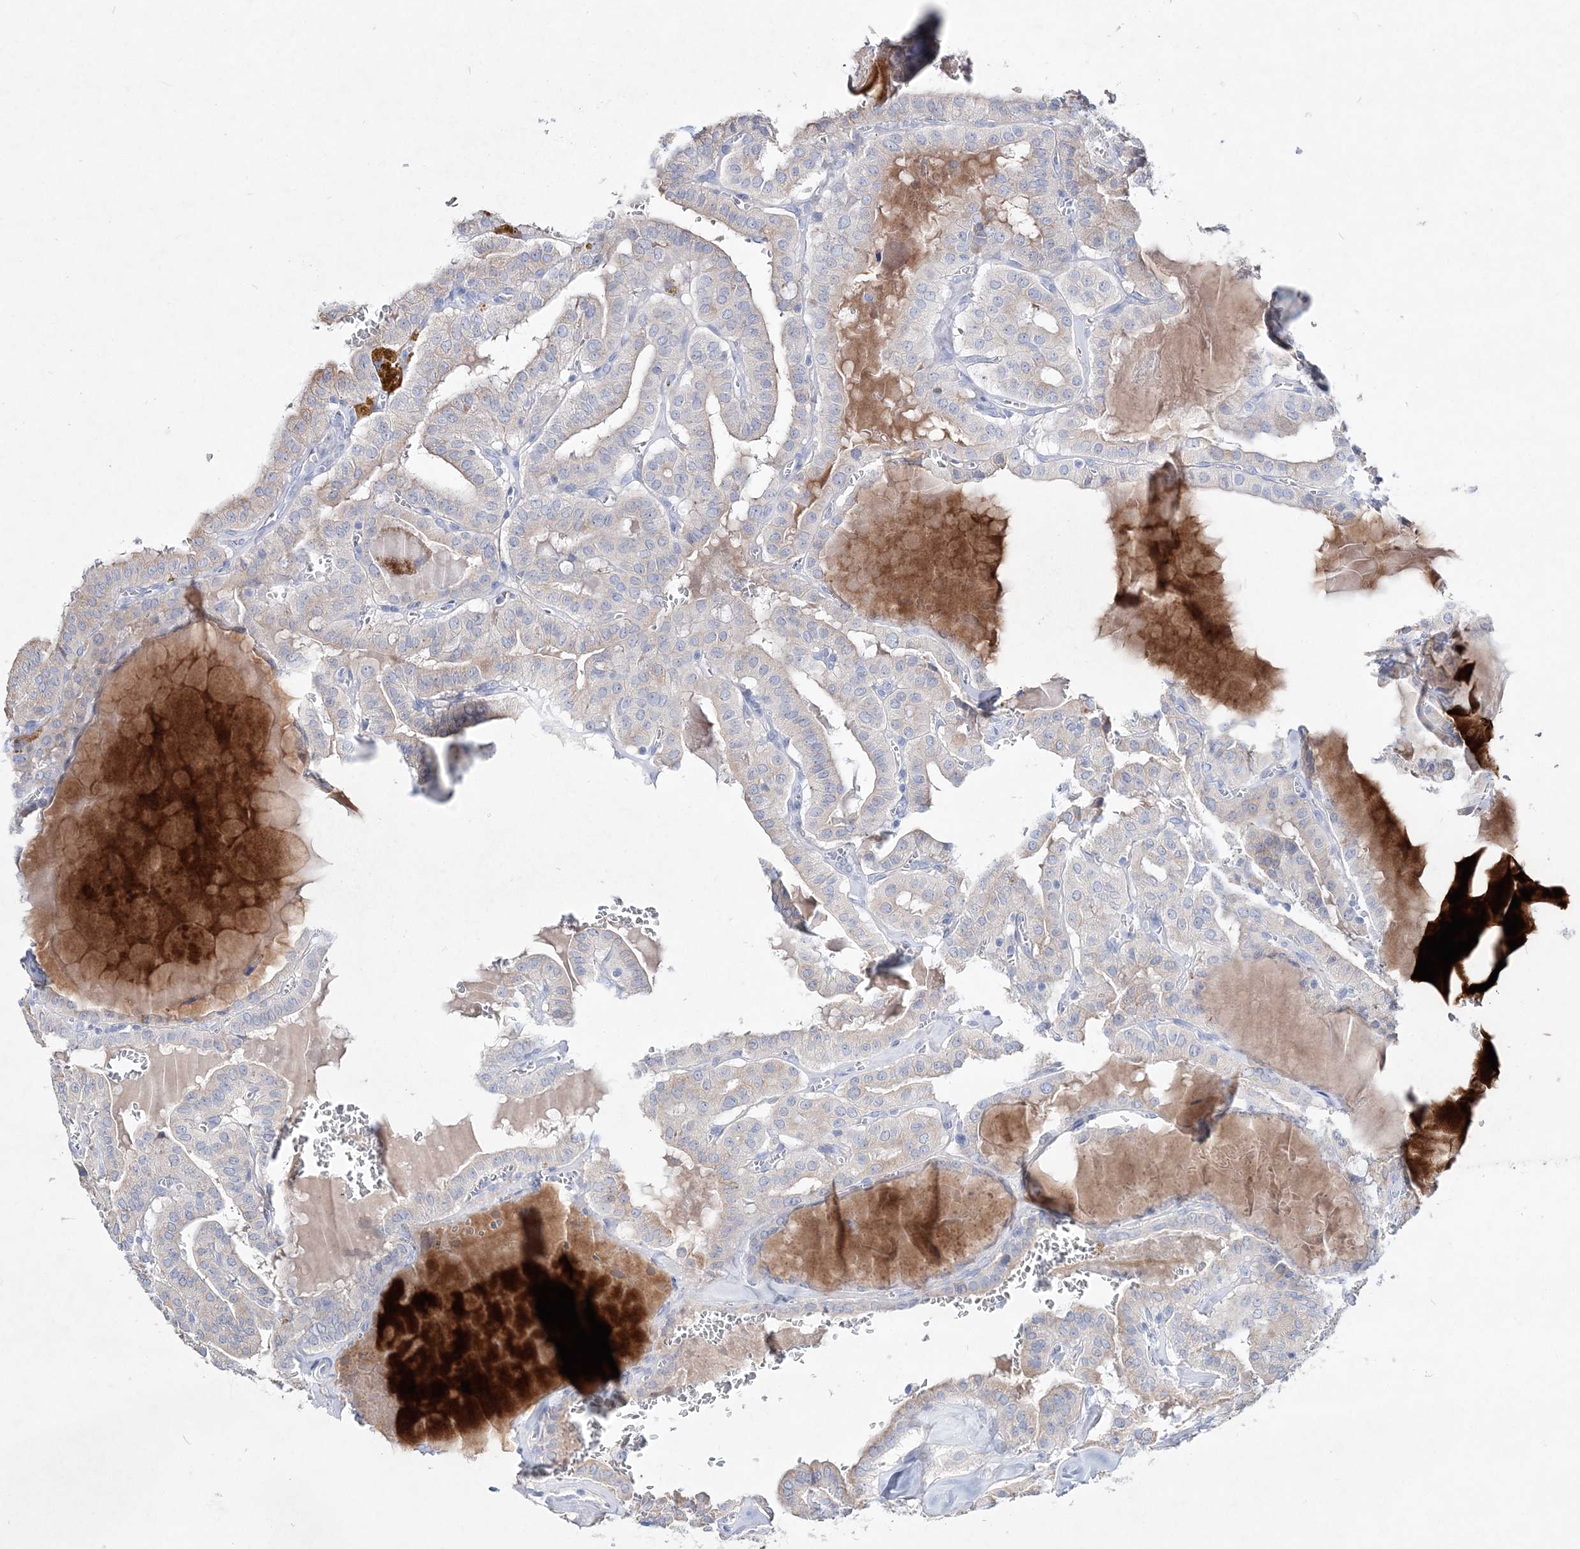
{"staining": {"intensity": "weak", "quantity": "<25%", "location": "cytoplasmic/membranous"}, "tissue": "thyroid cancer", "cell_type": "Tumor cells", "image_type": "cancer", "snomed": [{"axis": "morphology", "description": "Papillary adenocarcinoma, NOS"}, {"axis": "topography", "description": "Thyroid gland"}], "caption": "Tumor cells show no significant staining in thyroid papillary adenocarcinoma.", "gene": "SPINK7", "patient": {"sex": "male", "age": 52}}